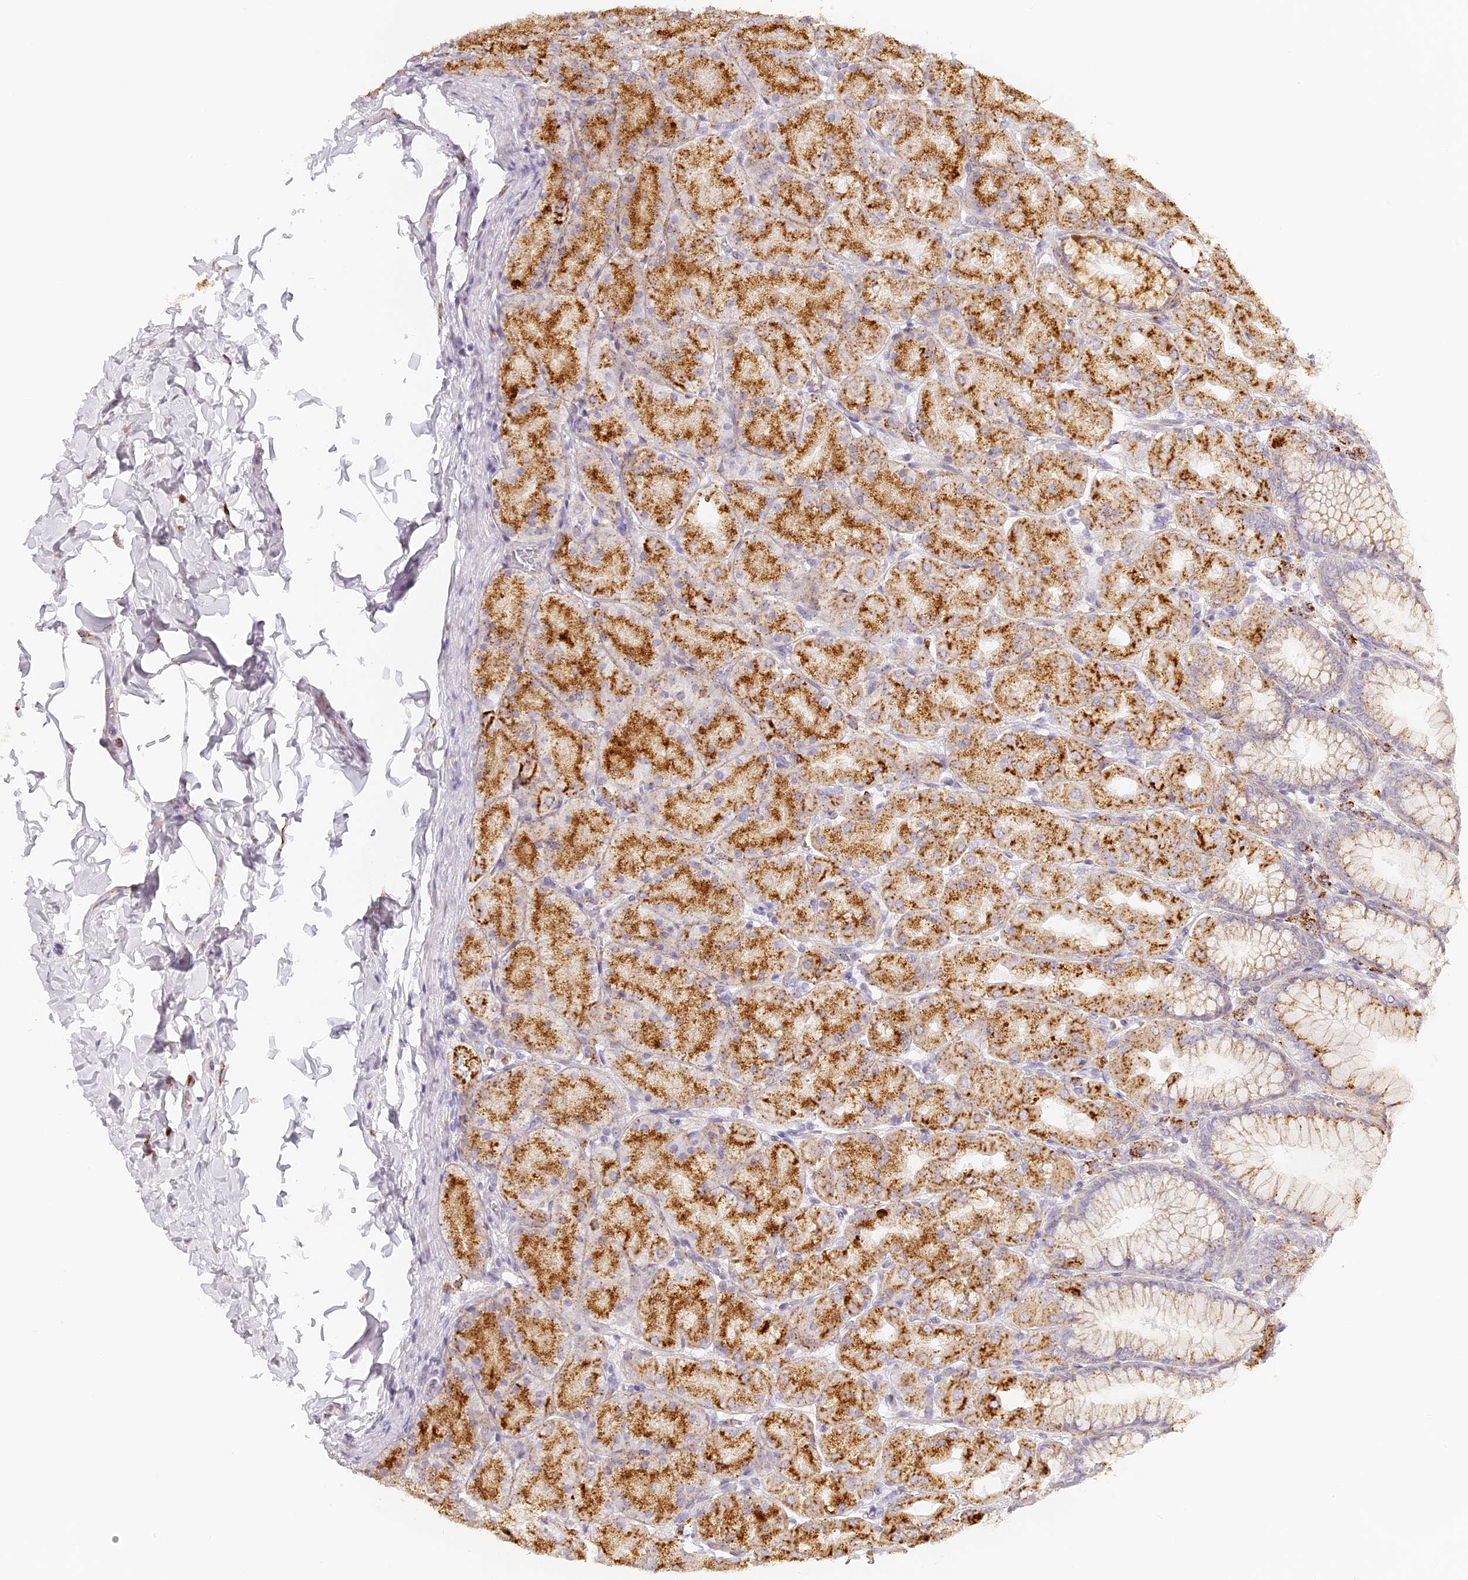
{"staining": {"intensity": "moderate", "quantity": ">75%", "location": "cytoplasmic/membranous"}, "tissue": "stomach", "cell_type": "Glandular cells", "image_type": "normal", "snomed": [{"axis": "morphology", "description": "Normal tissue, NOS"}, {"axis": "topography", "description": "Stomach, upper"}], "caption": "Unremarkable stomach shows moderate cytoplasmic/membranous expression in approximately >75% of glandular cells (DAB IHC with brightfield microscopy, high magnification)..", "gene": "LAMP2", "patient": {"sex": "female", "age": 56}}